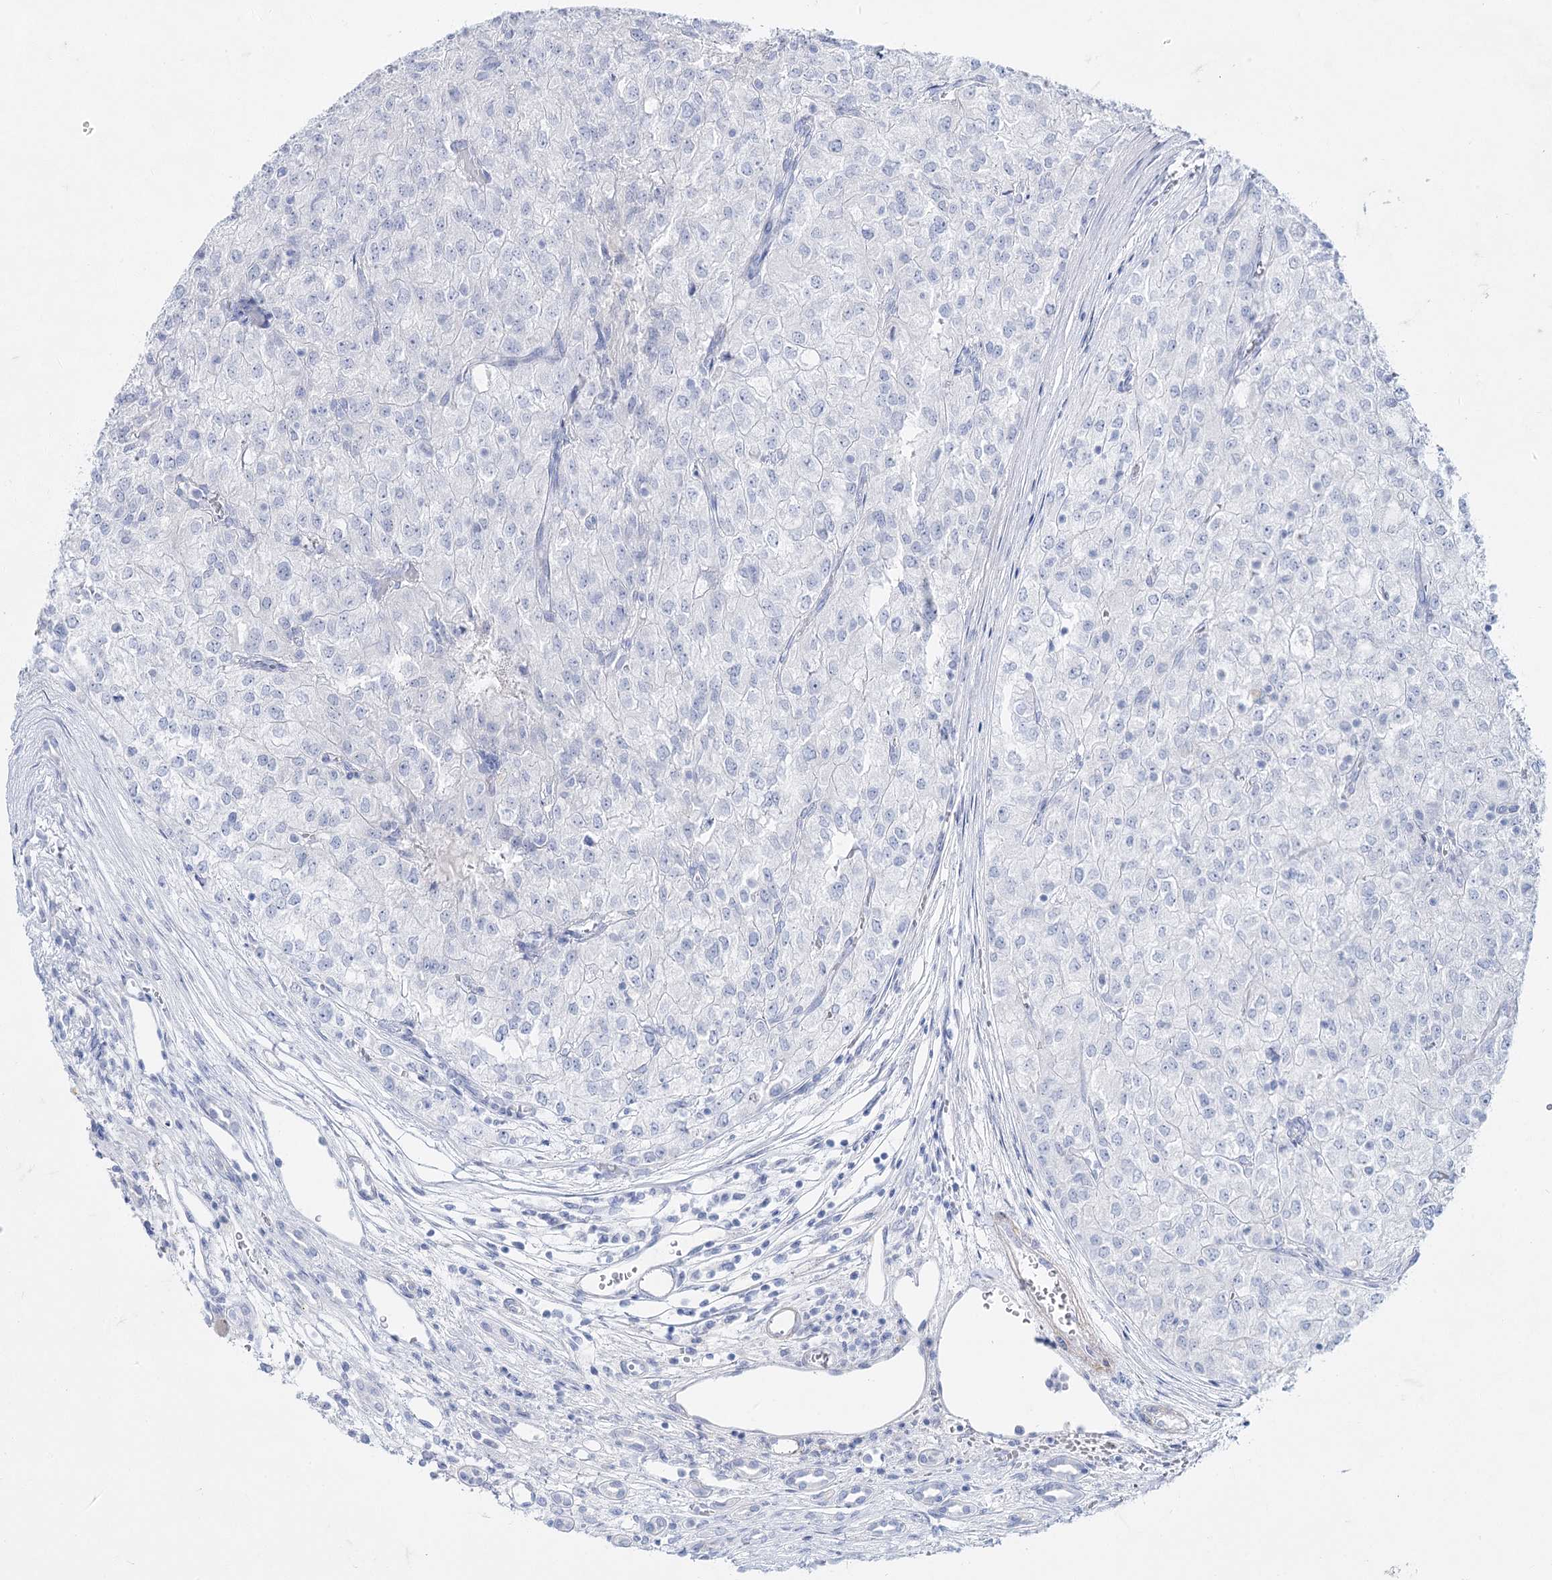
{"staining": {"intensity": "negative", "quantity": "none", "location": "none"}, "tissue": "renal cancer", "cell_type": "Tumor cells", "image_type": "cancer", "snomed": [{"axis": "morphology", "description": "Adenocarcinoma, NOS"}, {"axis": "topography", "description": "Kidney"}], "caption": "Tumor cells are negative for protein expression in human renal cancer.", "gene": "ACRV1", "patient": {"sex": "female", "age": 54}}